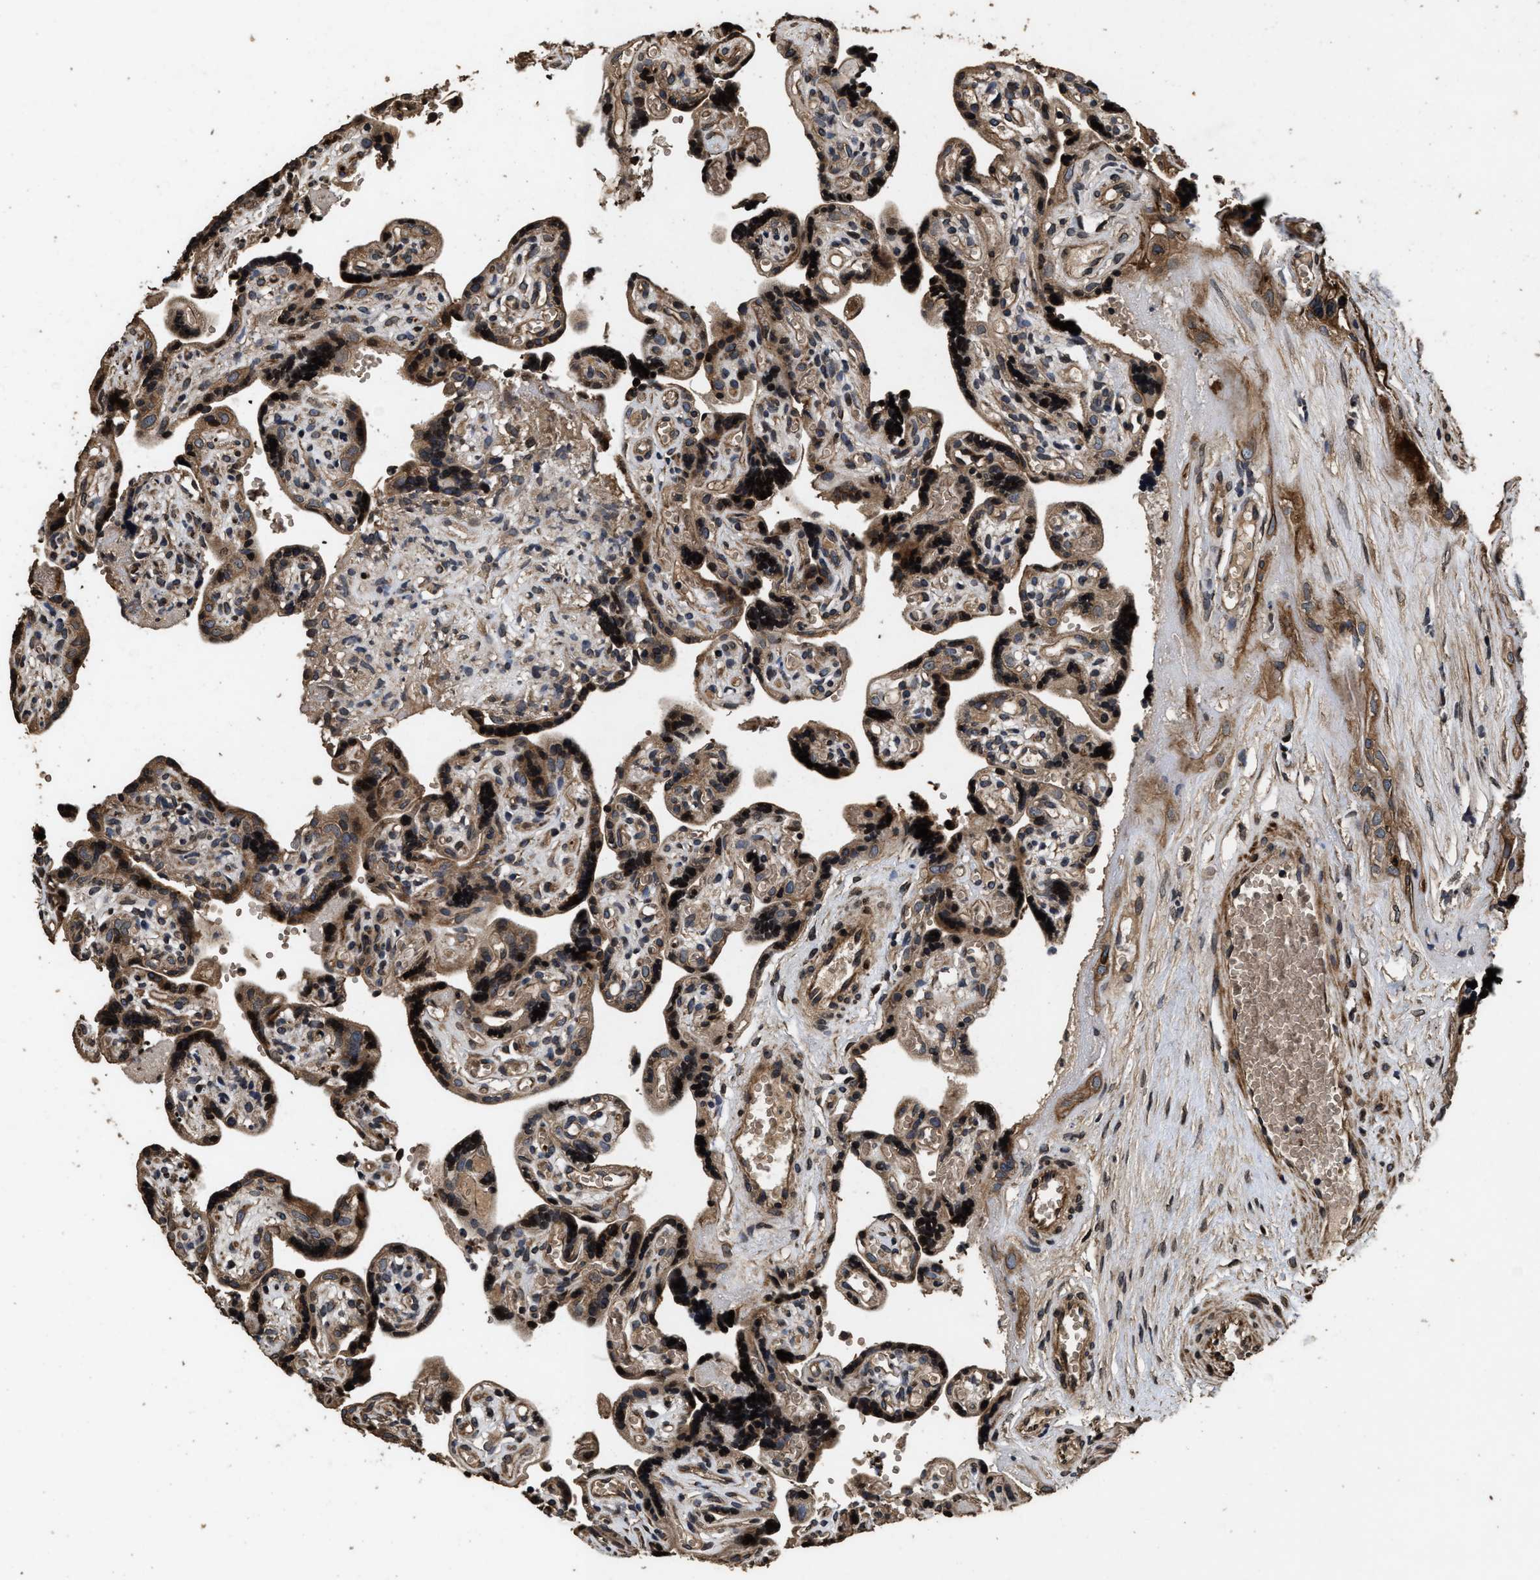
{"staining": {"intensity": "strong", "quantity": ">75%", "location": "cytoplasmic/membranous"}, "tissue": "placenta", "cell_type": "Decidual cells", "image_type": "normal", "snomed": [{"axis": "morphology", "description": "Normal tissue, NOS"}, {"axis": "topography", "description": "Placenta"}], "caption": "Protein expression by IHC displays strong cytoplasmic/membranous positivity in approximately >75% of decidual cells in benign placenta.", "gene": "ACCS", "patient": {"sex": "female", "age": 30}}